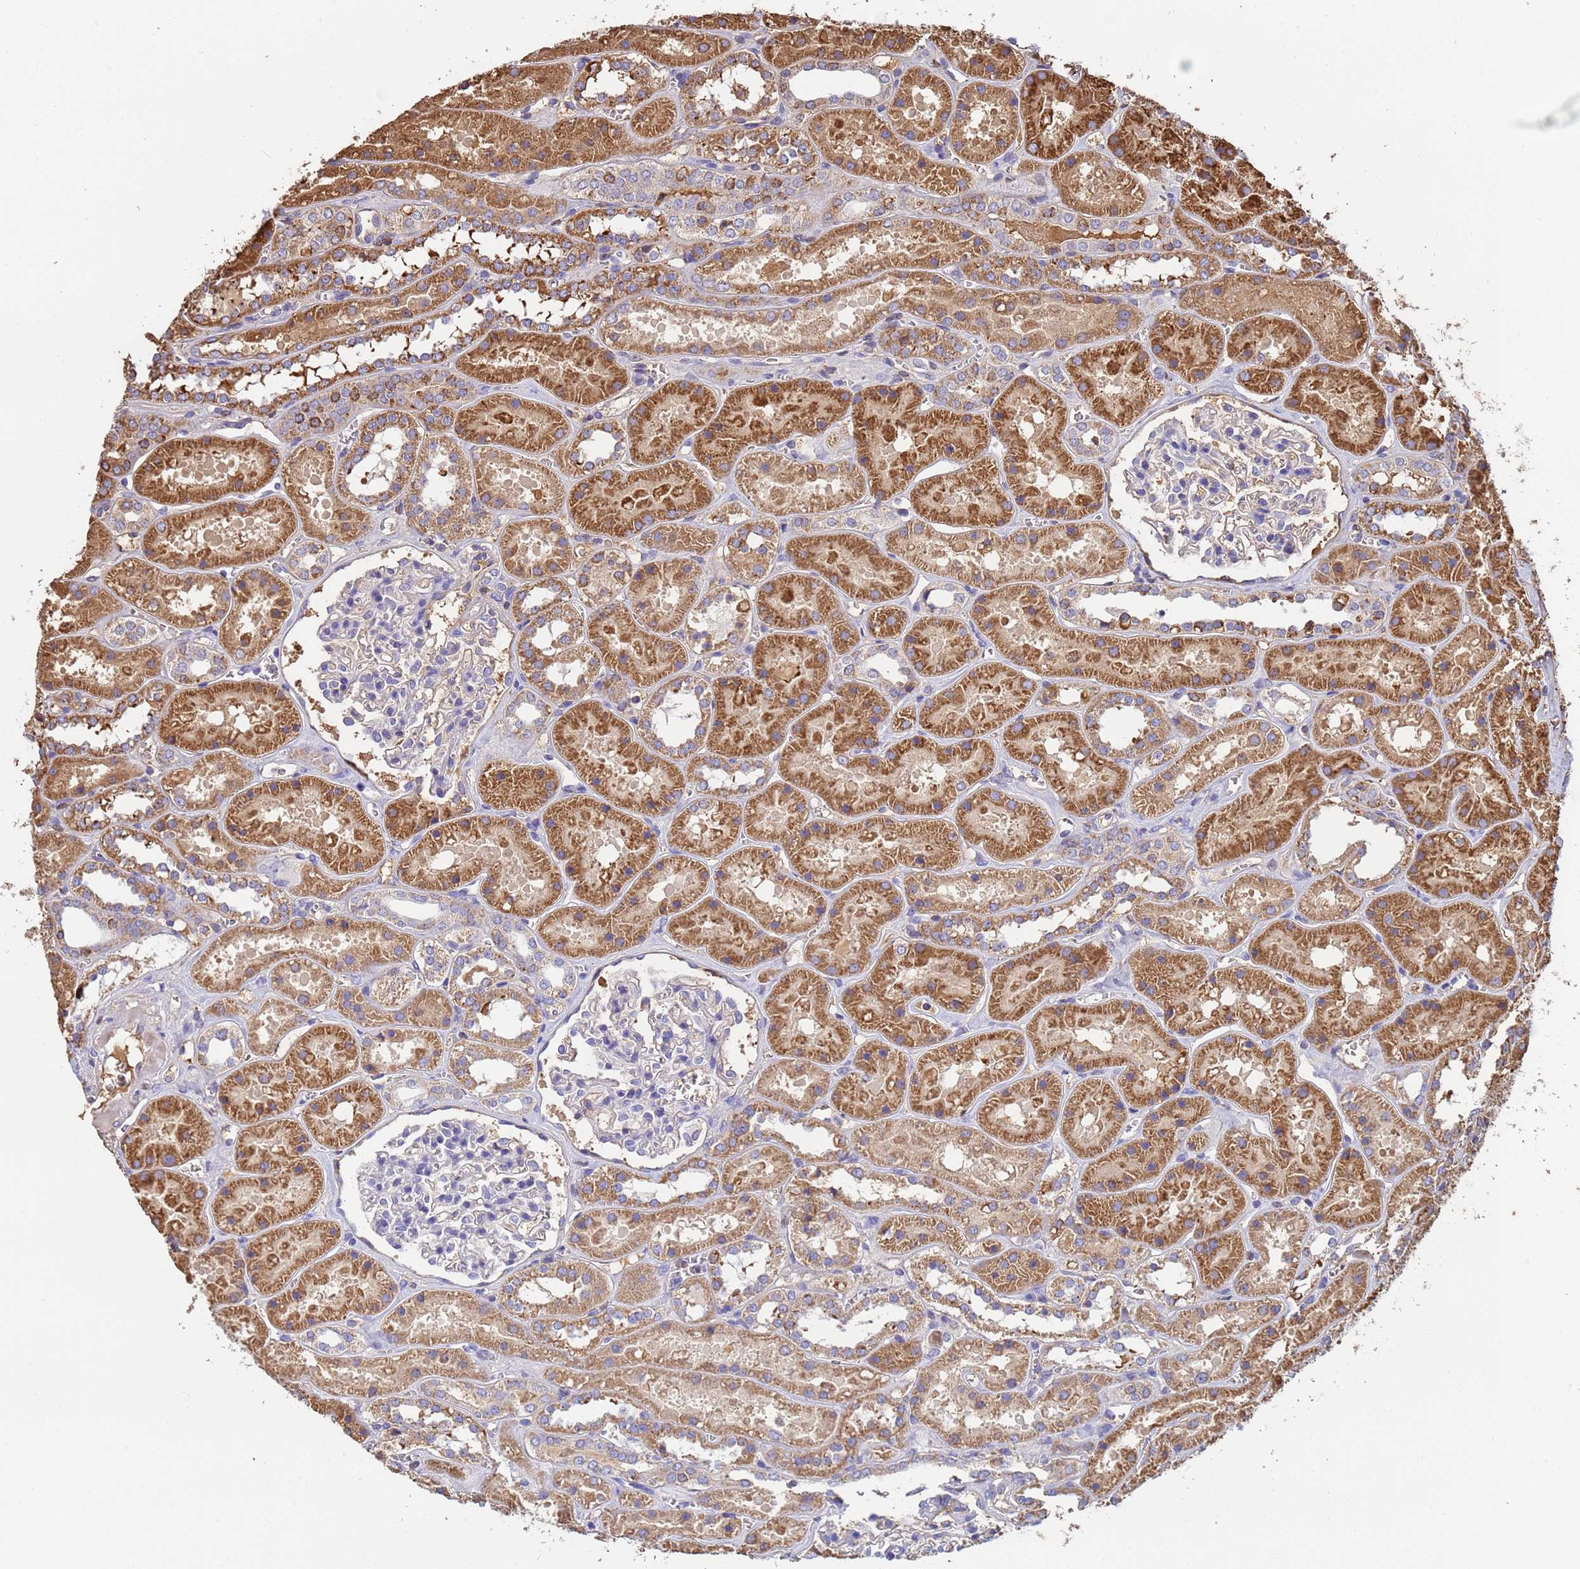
{"staining": {"intensity": "weak", "quantity": "<25%", "location": "cytoplasmic/membranous"}, "tissue": "kidney", "cell_type": "Cells in glomeruli", "image_type": "normal", "snomed": [{"axis": "morphology", "description": "Normal tissue, NOS"}, {"axis": "topography", "description": "Kidney"}], "caption": "This image is of normal kidney stained with immunohistochemistry (IHC) to label a protein in brown with the nuclei are counter-stained blue. There is no positivity in cells in glomeruli. (DAB (3,3'-diaminobenzidine) IHC visualized using brightfield microscopy, high magnification).", "gene": "GLUD1", "patient": {"sex": "female", "age": 41}}